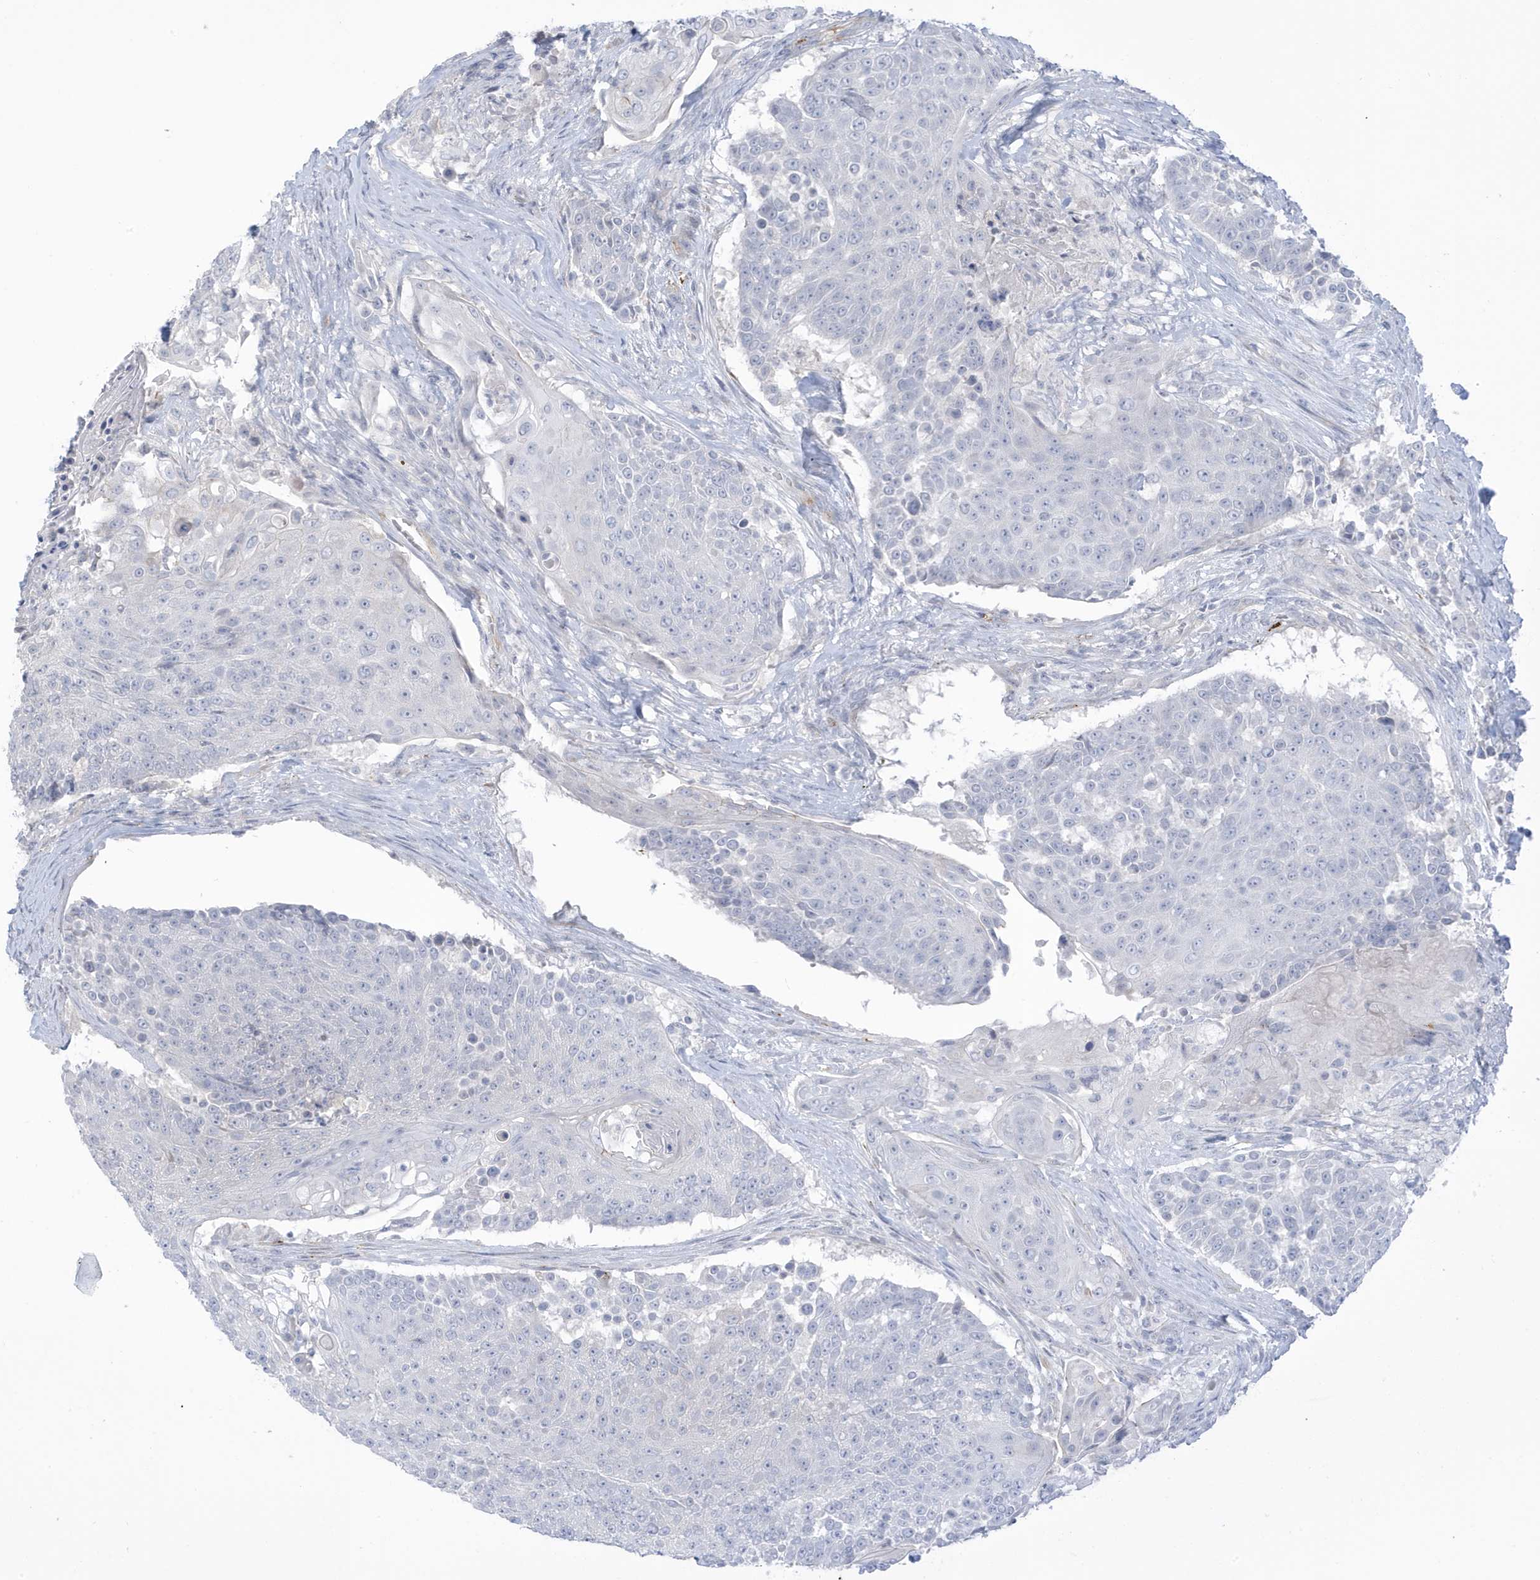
{"staining": {"intensity": "negative", "quantity": "none", "location": "none"}, "tissue": "urothelial cancer", "cell_type": "Tumor cells", "image_type": "cancer", "snomed": [{"axis": "morphology", "description": "Urothelial carcinoma, High grade"}, {"axis": "topography", "description": "Urinary bladder"}], "caption": "The photomicrograph displays no significant positivity in tumor cells of urothelial cancer. The staining is performed using DAB (3,3'-diaminobenzidine) brown chromogen with nuclei counter-stained in using hematoxylin.", "gene": "PERM1", "patient": {"sex": "female", "age": 63}}